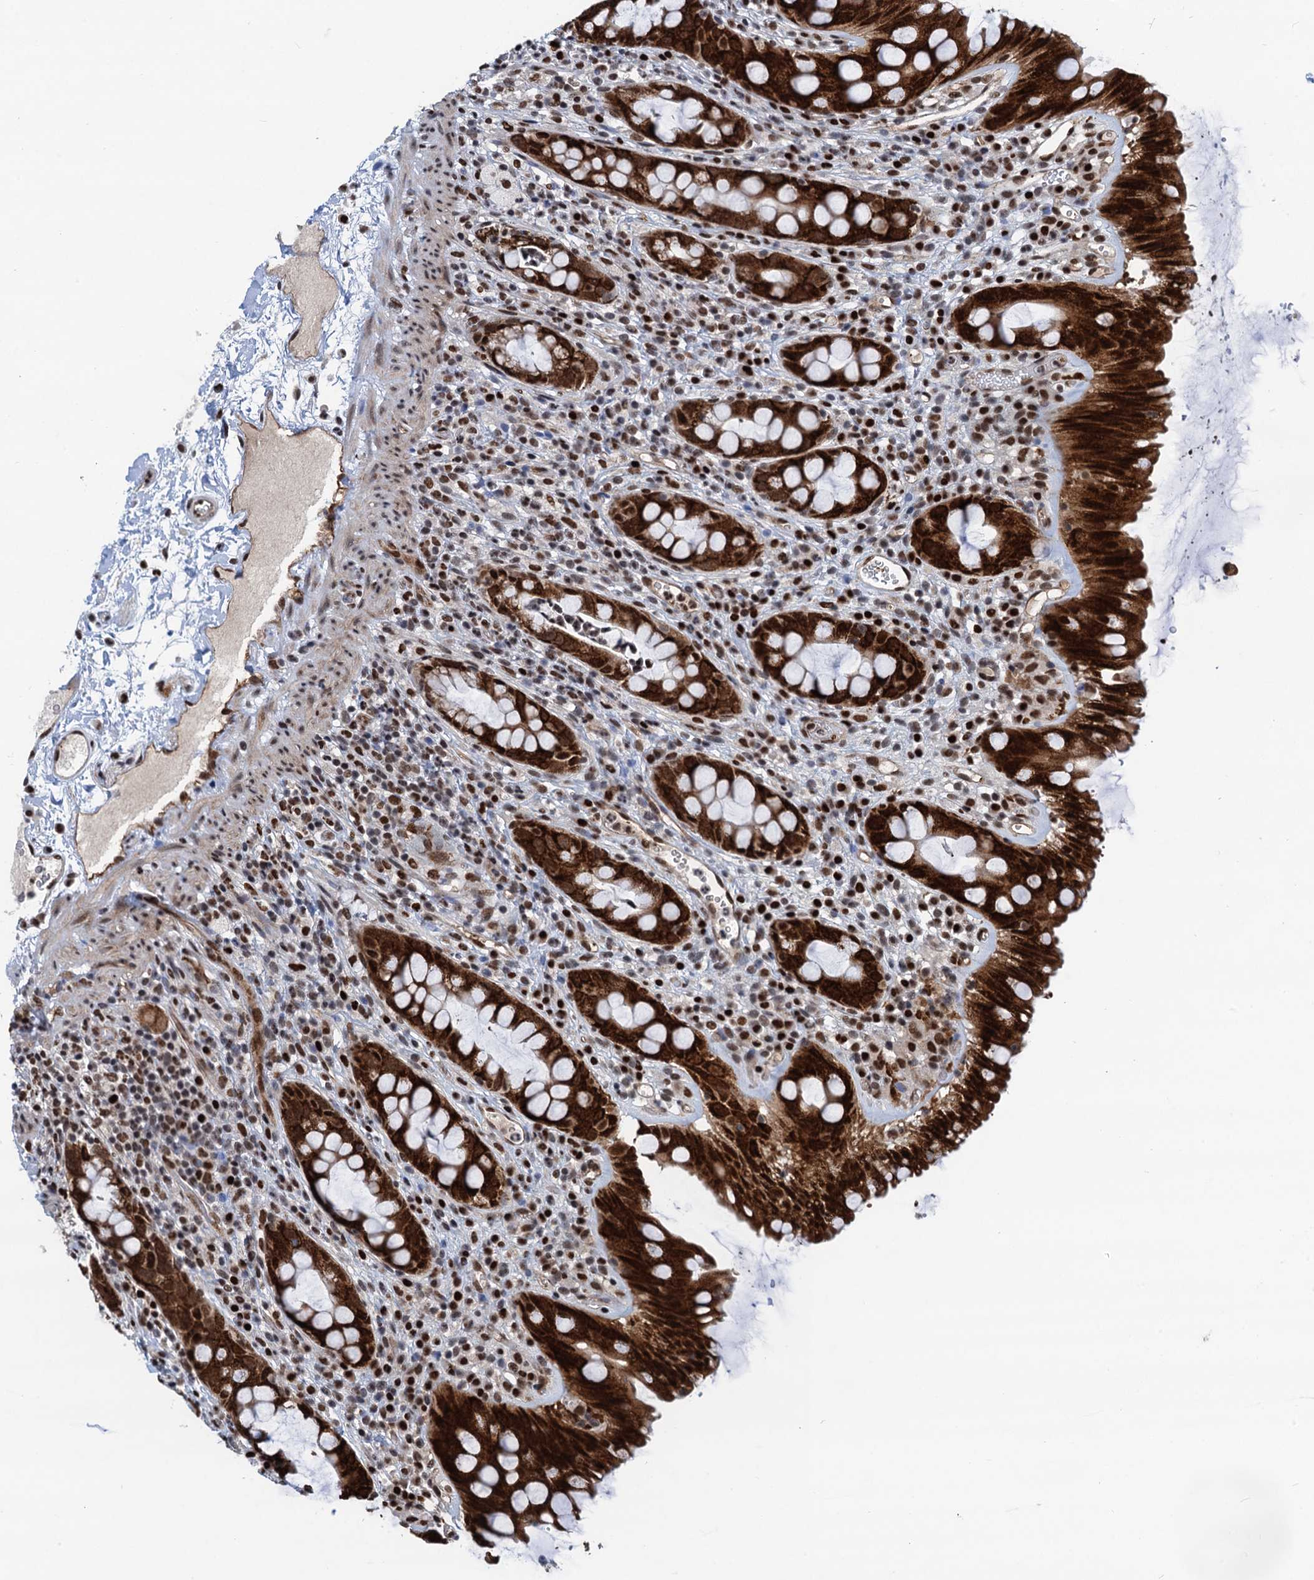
{"staining": {"intensity": "strong", "quantity": ">75%", "location": "cytoplasmic/membranous,nuclear"}, "tissue": "rectum", "cell_type": "Glandular cells", "image_type": "normal", "snomed": [{"axis": "morphology", "description": "Normal tissue, NOS"}, {"axis": "topography", "description": "Rectum"}], "caption": "Rectum stained with DAB IHC shows high levels of strong cytoplasmic/membranous,nuclear positivity in about >75% of glandular cells.", "gene": "PPP4R1", "patient": {"sex": "female", "age": 57}}